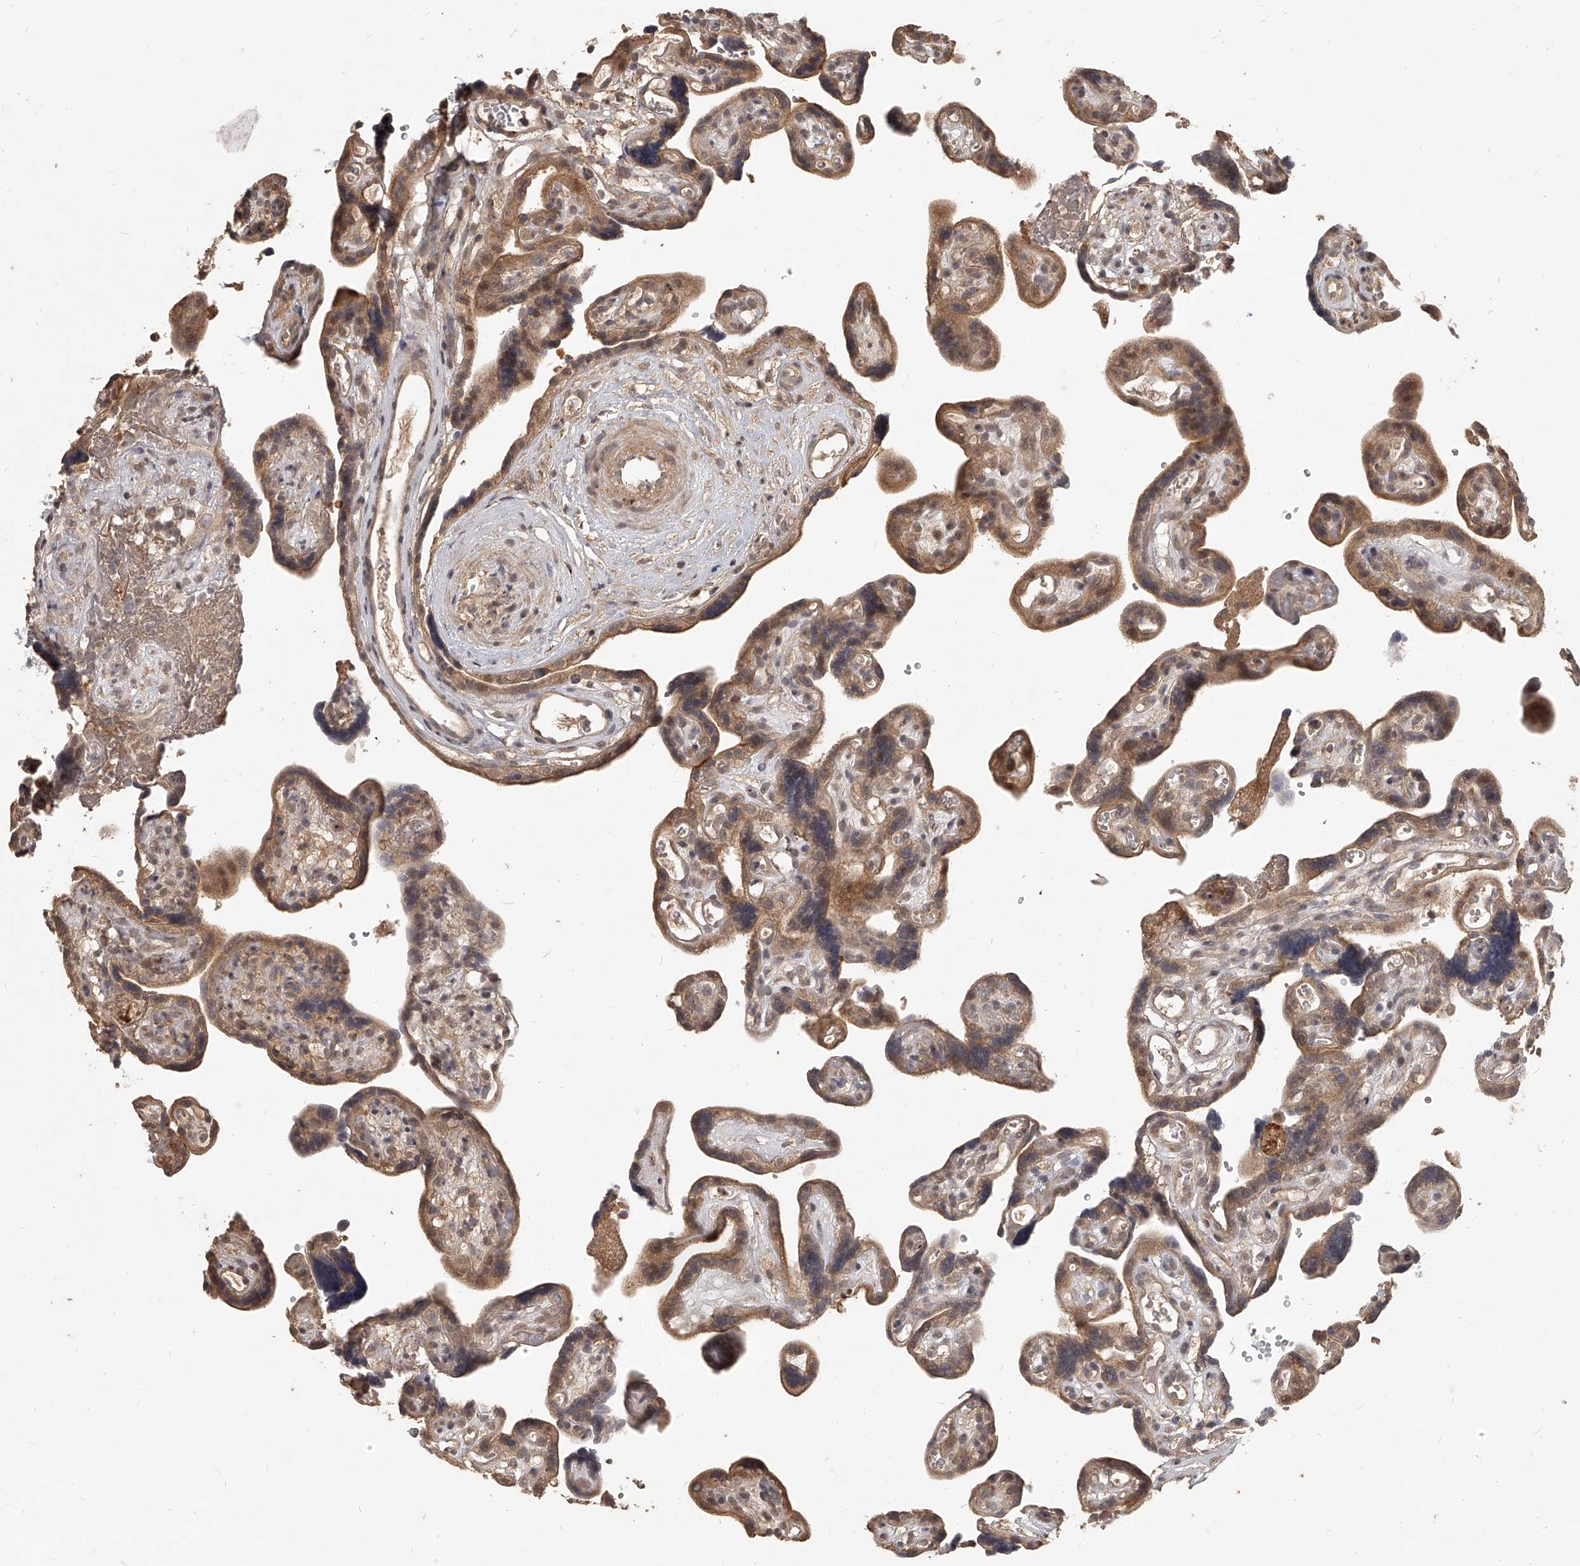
{"staining": {"intensity": "weak", "quantity": ">75%", "location": "cytoplasmic/membranous,nuclear"}, "tissue": "placenta", "cell_type": "Decidual cells", "image_type": "normal", "snomed": [{"axis": "morphology", "description": "Normal tissue, NOS"}, {"axis": "topography", "description": "Placenta"}], "caption": "The micrograph displays staining of benign placenta, revealing weak cytoplasmic/membranous,nuclear protein staining (brown color) within decidual cells. (DAB = brown stain, brightfield microscopy at high magnification).", "gene": "SLC37A1", "patient": {"sex": "female", "age": 30}}